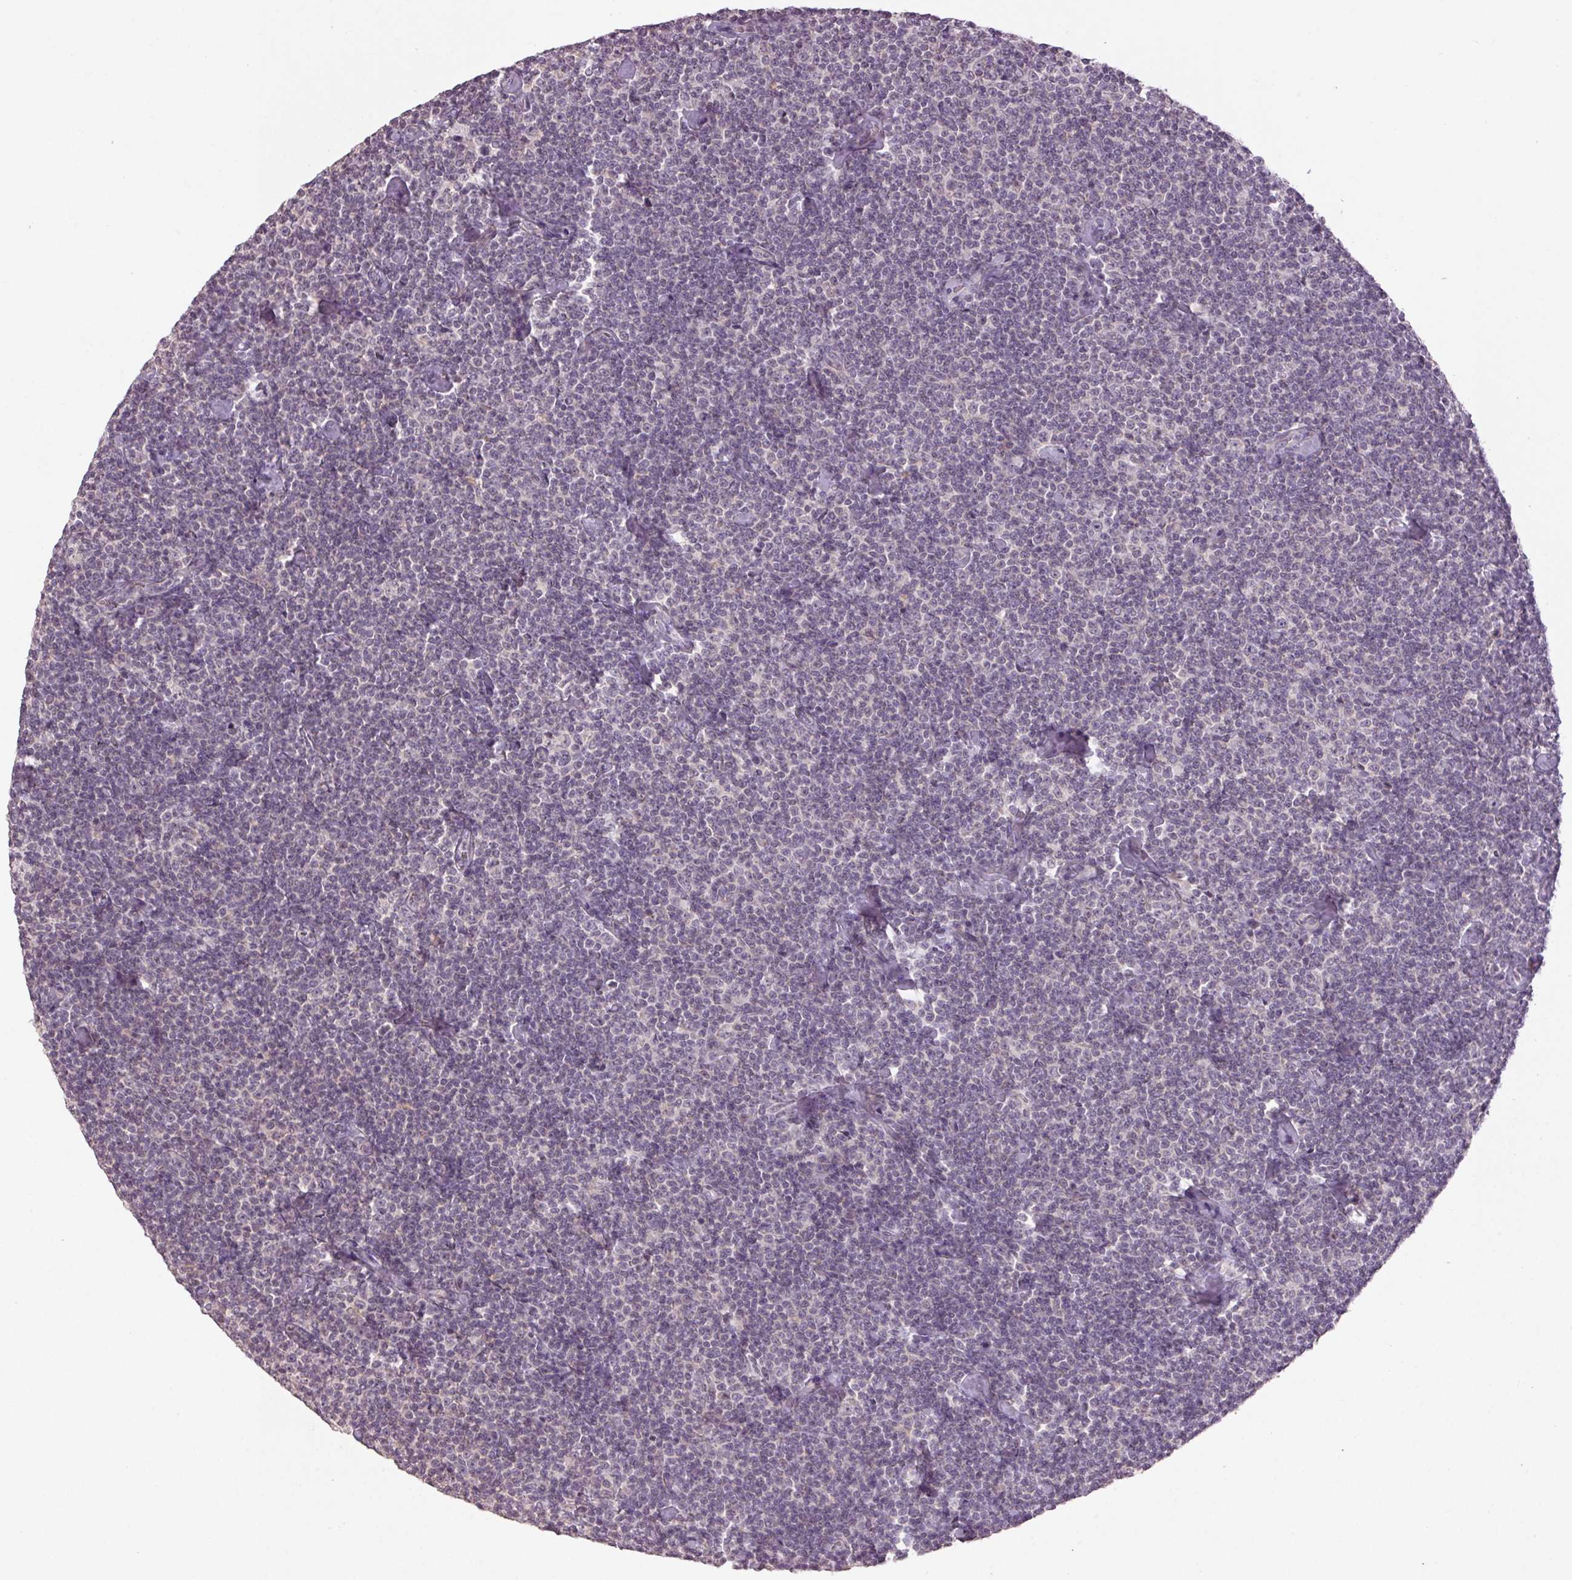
{"staining": {"intensity": "negative", "quantity": "none", "location": "none"}, "tissue": "lymphoma", "cell_type": "Tumor cells", "image_type": "cancer", "snomed": [{"axis": "morphology", "description": "Malignant lymphoma, non-Hodgkin's type, Low grade"}, {"axis": "topography", "description": "Lymph node"}], "caption": "Tumor cells are negative for brown protein staining in lymphoma. (DAB (3,3'-diaminobenzidine) IHC visualized using brightfield microscopy, high magnification).", "gene": "KLRC3", "patient": {"sex": "male", "age": 81}}